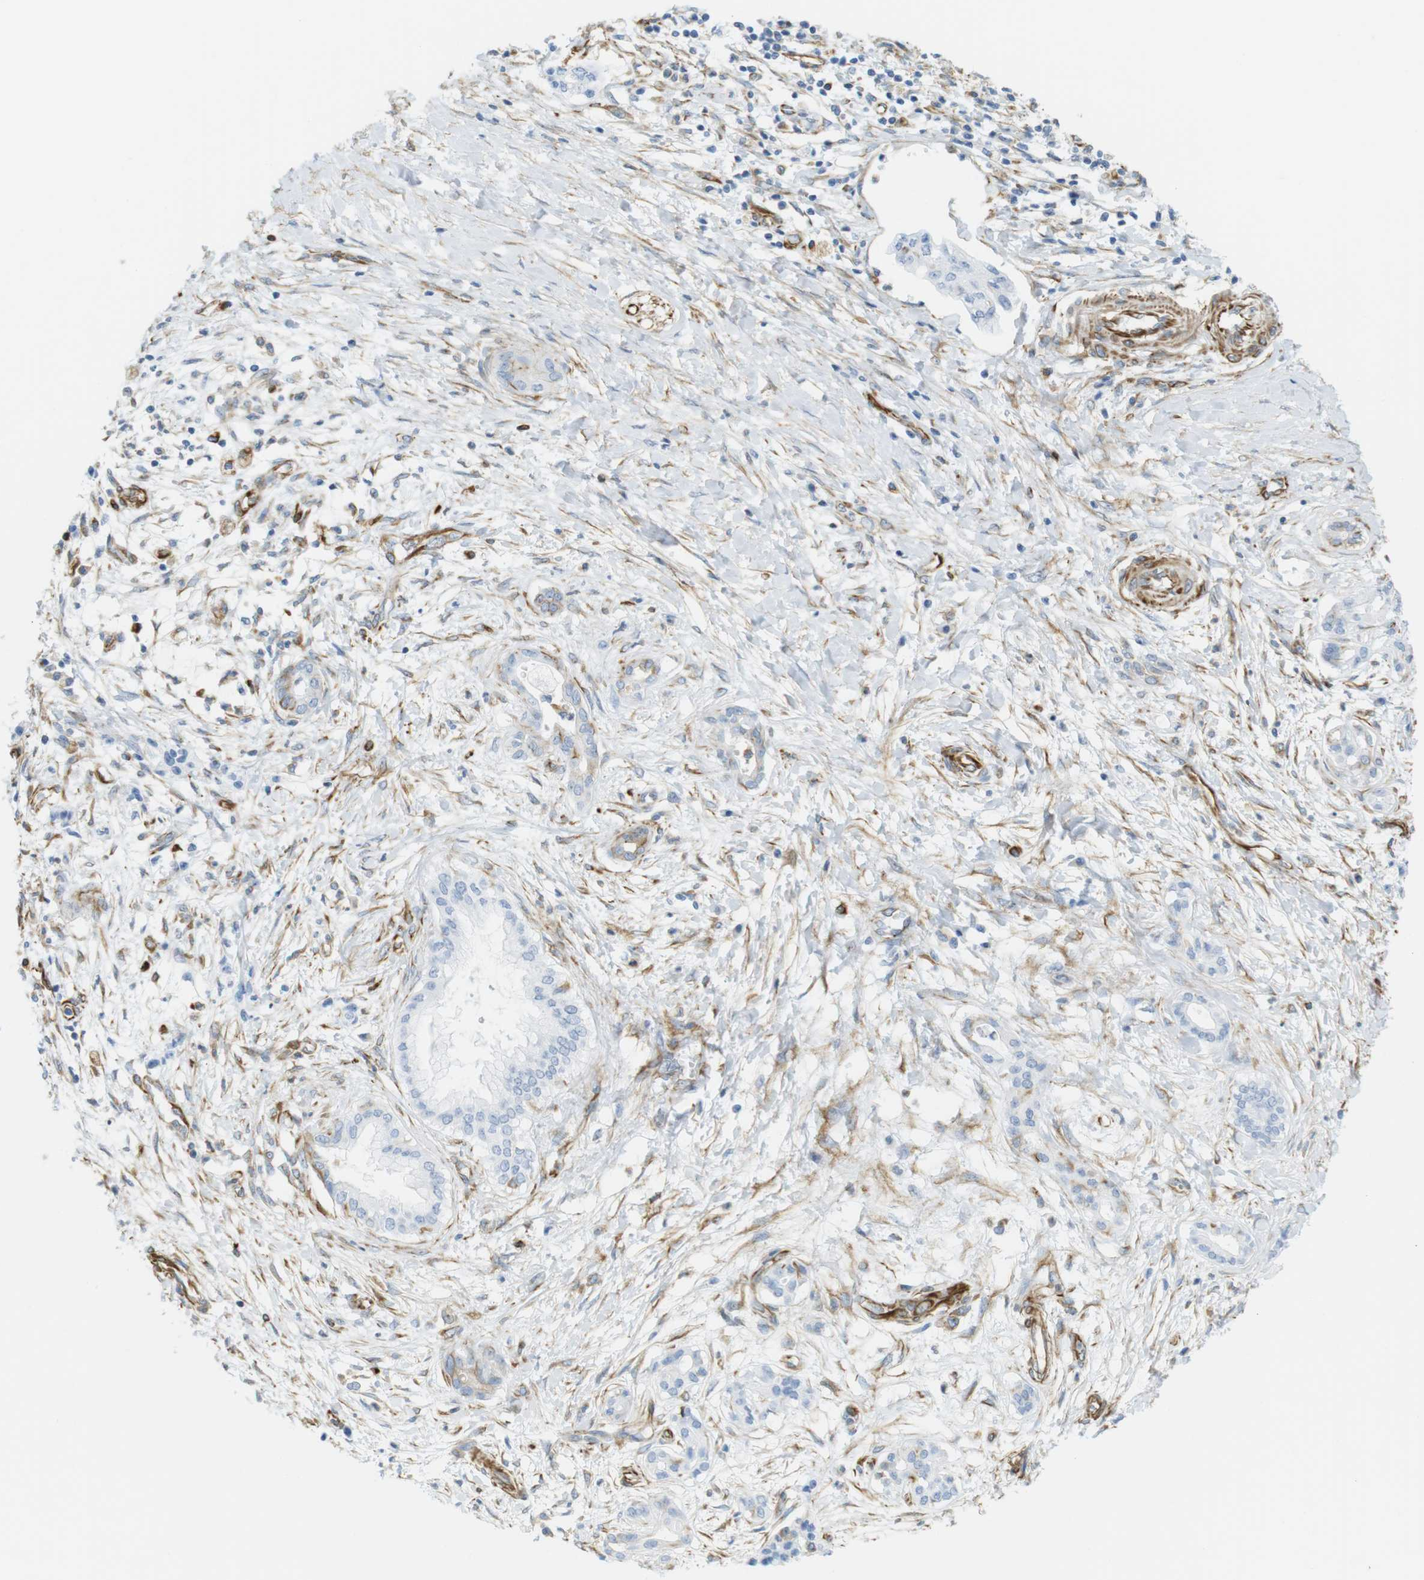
{"staining": {"intensity": "negative", "quantity": "none", "location": "none"}, "tissue": "pancreatic cancer", "cell_type": "Tumor cells", "image_type": "cancer", "snomed": [{"axis": "morphology", "description": "Adenocarcinoma, NOS"}, {"axis": "topography", "description": "Pancreas"}], "caption": "Tumor cells are negative for brown protein staining in adenocarcinoma (pancreatic).", "gene": "MS4A10", "patient": {"sex": "male", "age": 56}}